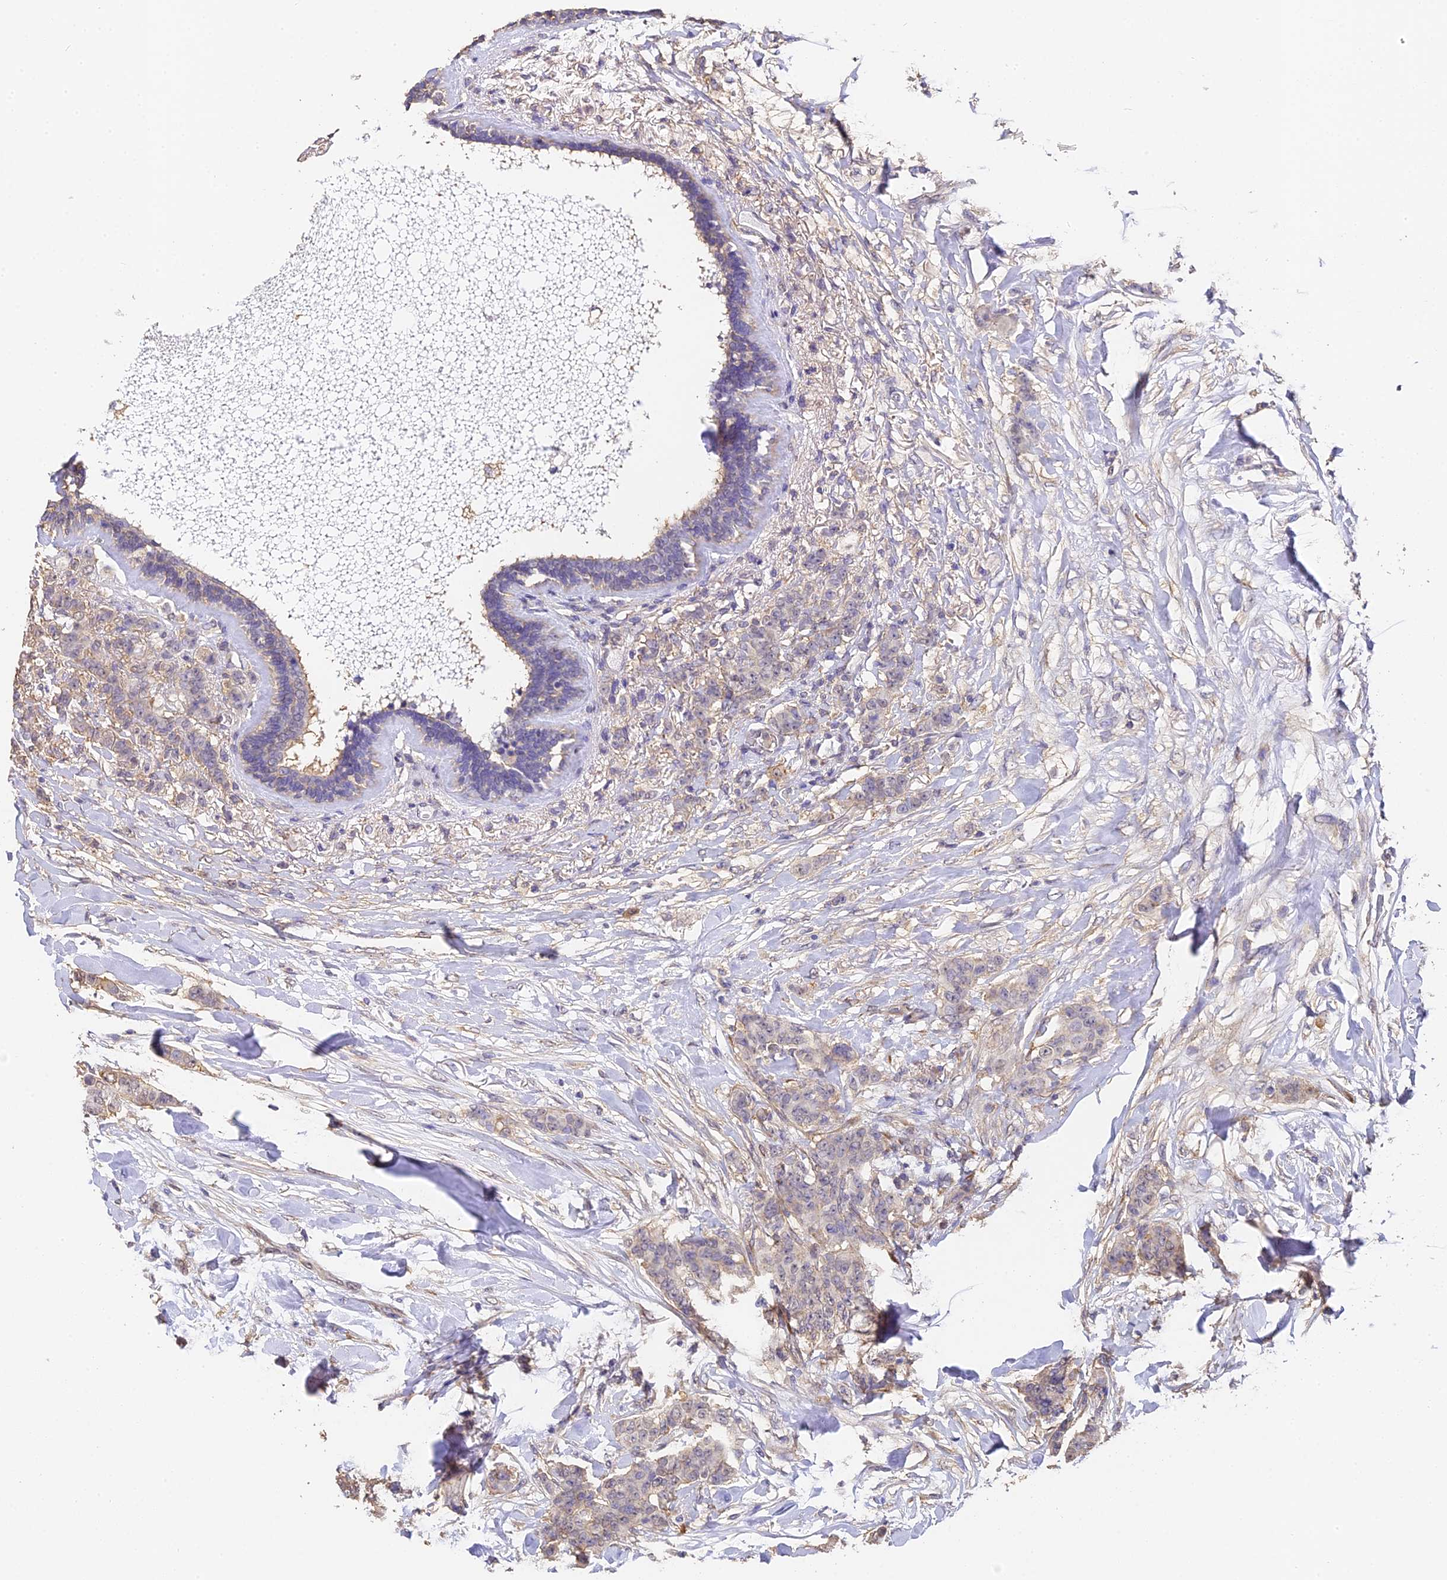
{"staining": {"intensity": "negative", "quantity": "none", "location": "none"}, "tissue": "breast cancer", "cell_type": "Tumor cells", "image_type": "cancer", "snomed": [{"axis": "morphology", "description": "Duct carcinoma"}, {"axis": "topography", "description": "Breast"}], "caption": "Immunohistochemistry (IHC) photomicrograph of human breast cancer stained for a protein (brown), which shows no staining in tumor cells.", "gene": "SLC11A1", "patient": {"sex": "female", "age": 40}}